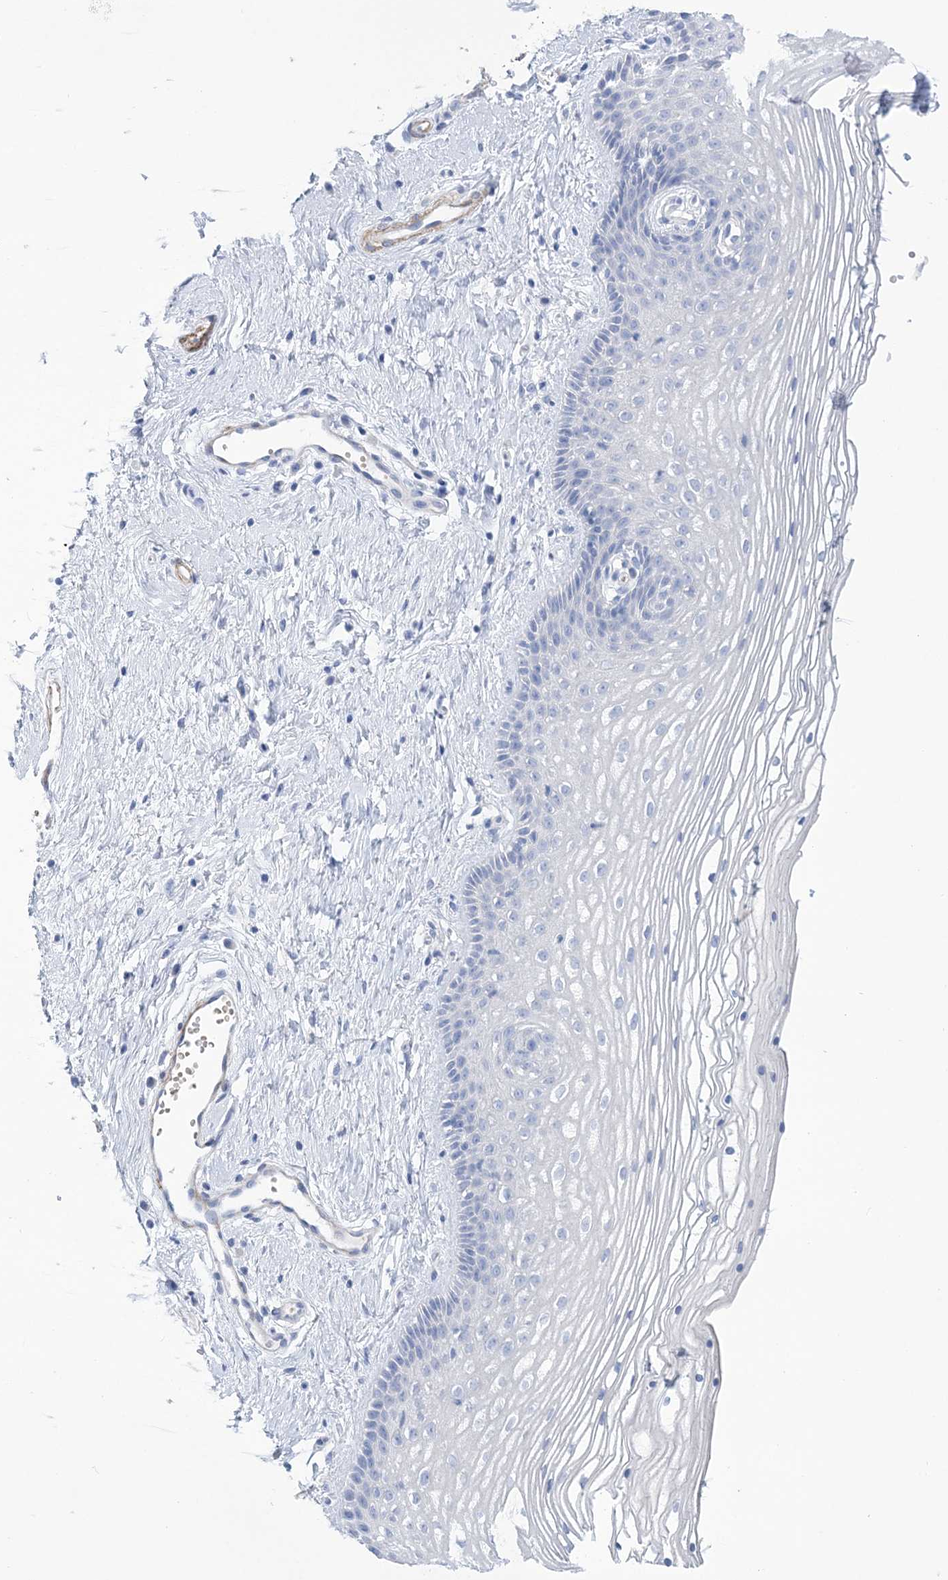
{"staining": {"intensity": "negative", "quantity": "none", "location": "none"}, "tissue": "vagina", "cell_type": "Squamous epithelial cells", "image_type": "normal", "snomed": [{"axis": "morphology", "description": "Normal tissue, NOS"}, {"axis": "topography", "description": "Vagina"}], "caption": "IHC histopathology image of benign vagina: human vagina stained with DAB shows no significant protein positivity in squamous epithelial cells.", "gene": "WDR74", "patient": {"sex": "female", "age": 46}}